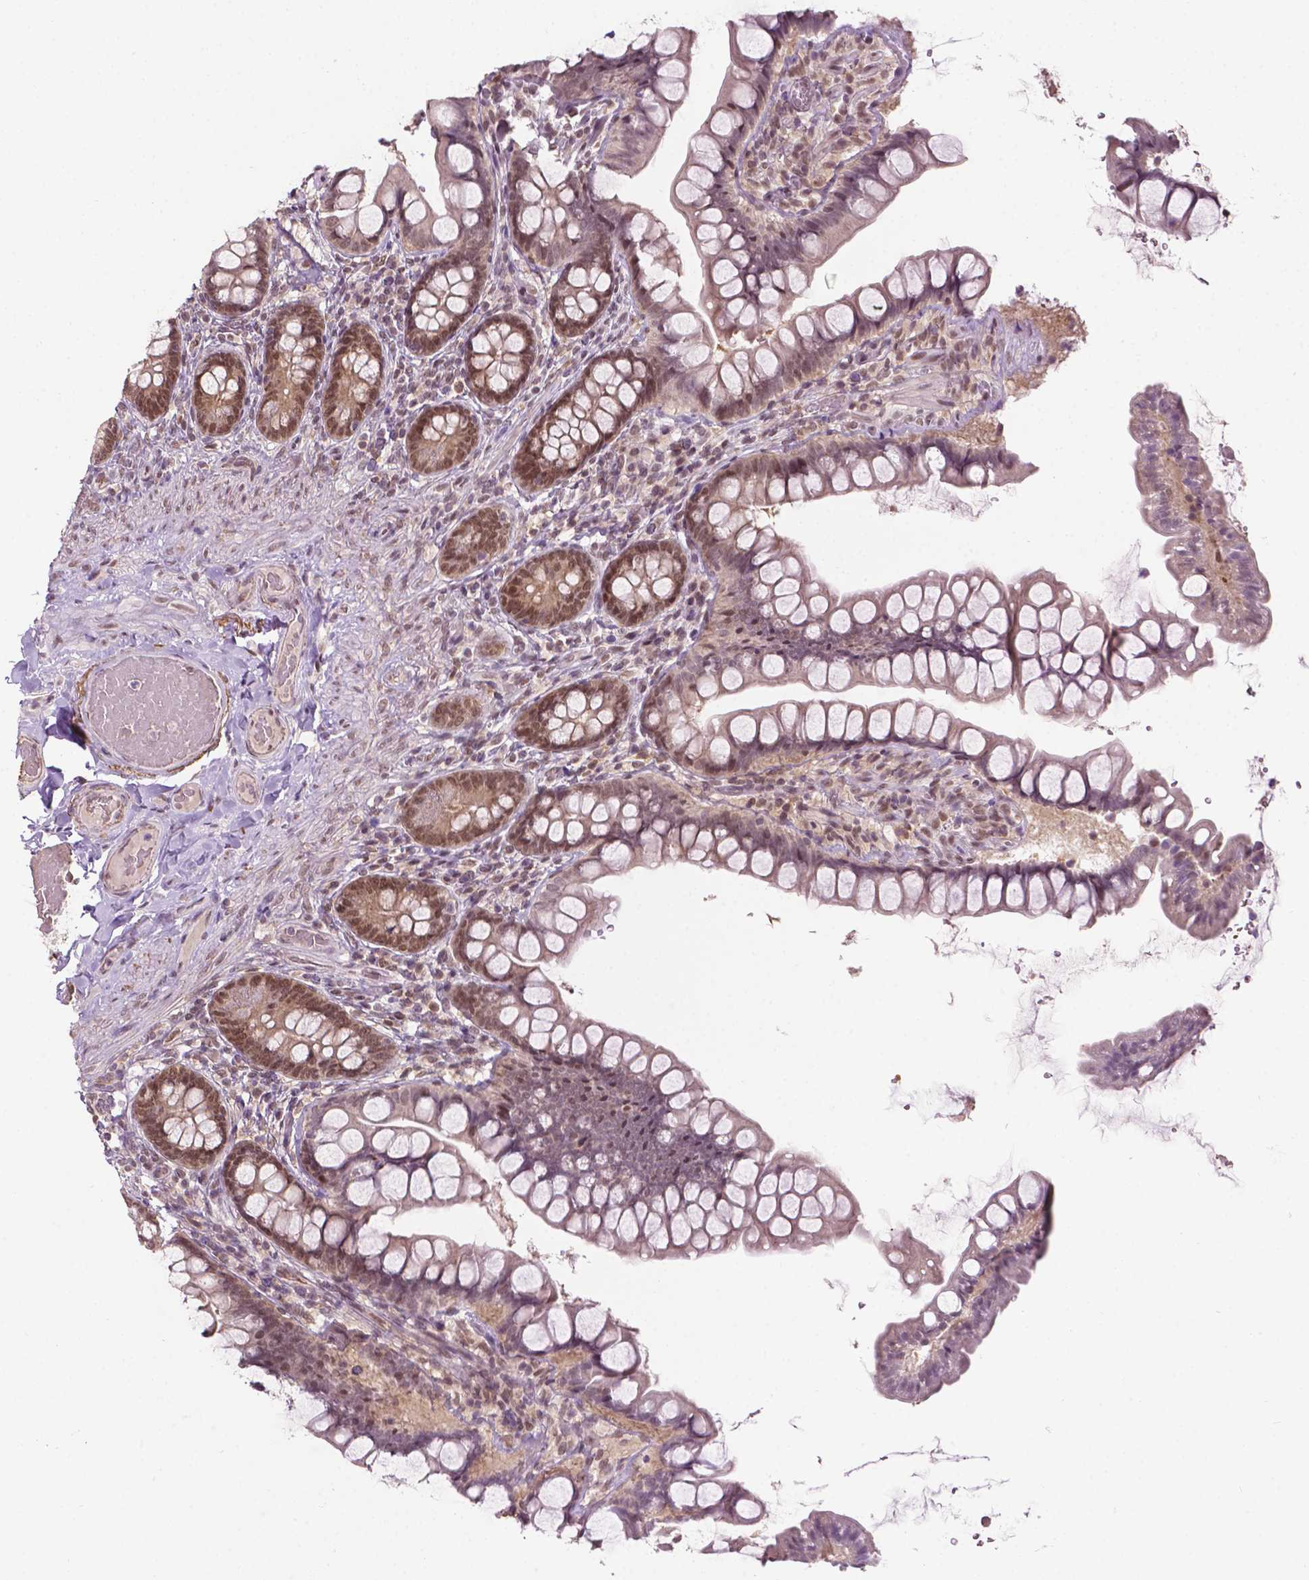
{"staining": {"intensity": "moderate", "quantity": "25%-75%", "location": "nuclear"}, "tissue": "small intestine", "cell_type": "Glandular cells", "image_type": "normal", "snomed": [{"axis": "morphology", "description": "Normal tissue, NOS"}, {"axis": "topography", "description": "Small intestine"}], "caption": "Immunohistochemical staining of benign small intestine reveals moderate nuclear protein staining in about 25%-75% of glandular cells. Immunohistochemistry stains the protein in brown and the nuclei are stained blue.", "gene": "UBQLN4", "patient": {"sex": "male", "age": 70}}